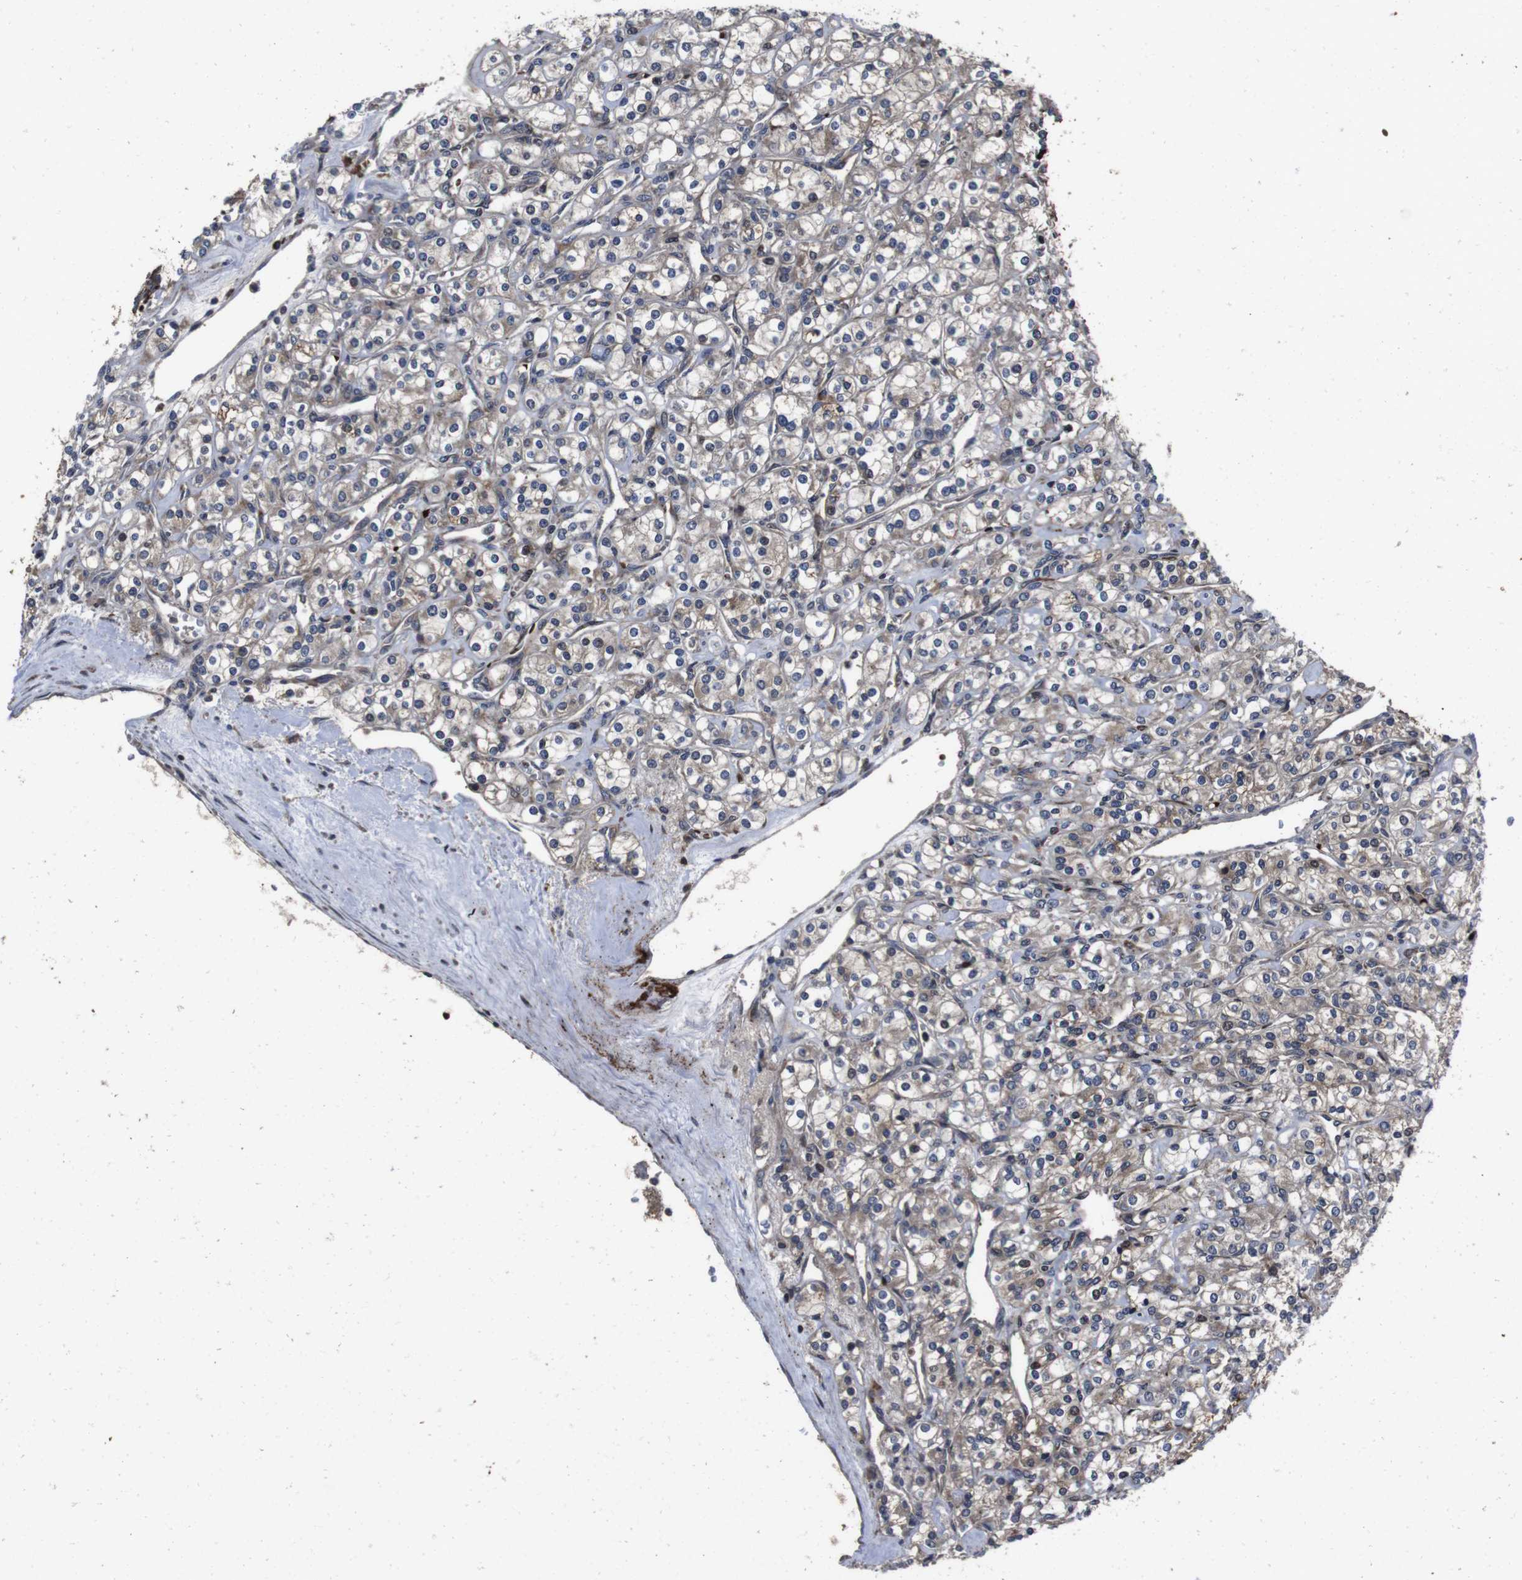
{"staining": {"intensity": "moderate", "quantity": ">75%", "location": "cytoplasmic/membranous"}, "tissue": "renal cancer", "cell_type": "Tumor cells", "image_type": "cancer", "snomed": [{"axis": "morphology", "description": "Adenocarcinoma, NOS"}, {"axis": "topography", "description": "Kidney"}], "caption": "Adenocarcinoma (renal) tissue reveals moderate cytoplasmic/membranous staining in about >75% of tumor cells (DAB = brown stain, brightfield microscopy at high magnification).", "gene": "SMYD3", "patient": {"sex": "male", "age": 77}}